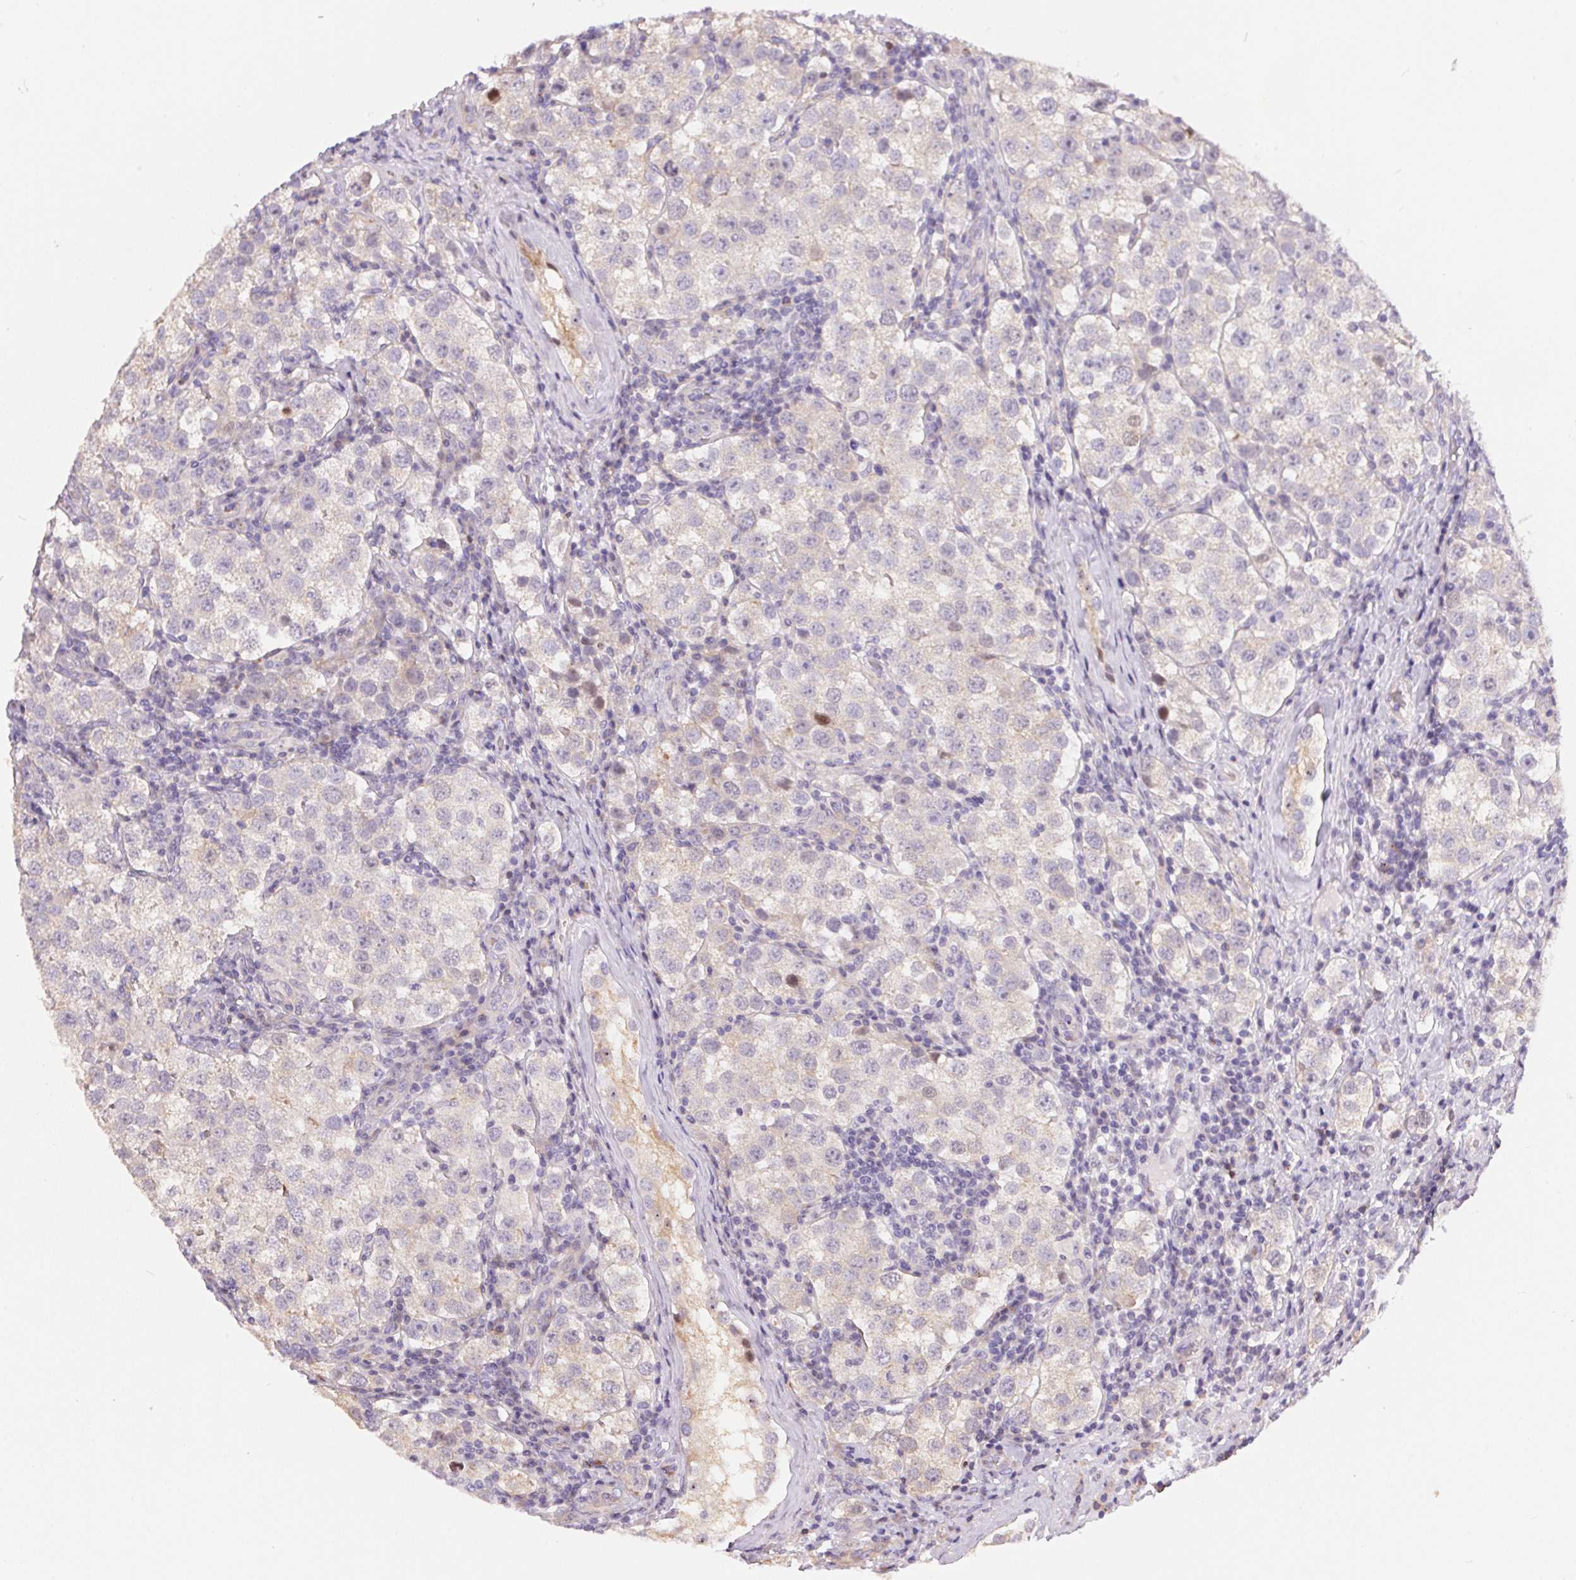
{"staining": {"intensity": "negative", "quantity": "none", "location": "none"}, "tissue": "testis cancer", "cell_type": "Tumor cells", "image_type": "cancer", "snomed": [{"axis": "morphology", "description": "Seminoma, NOS"}, {"axis": "topography", "description": "Testis"}], "caption": "Image shows no significant protein expression in tumor cells of seminoma (testis).", "gene": "UNC13B", "patient": {"sex": "male", "age": 37}}